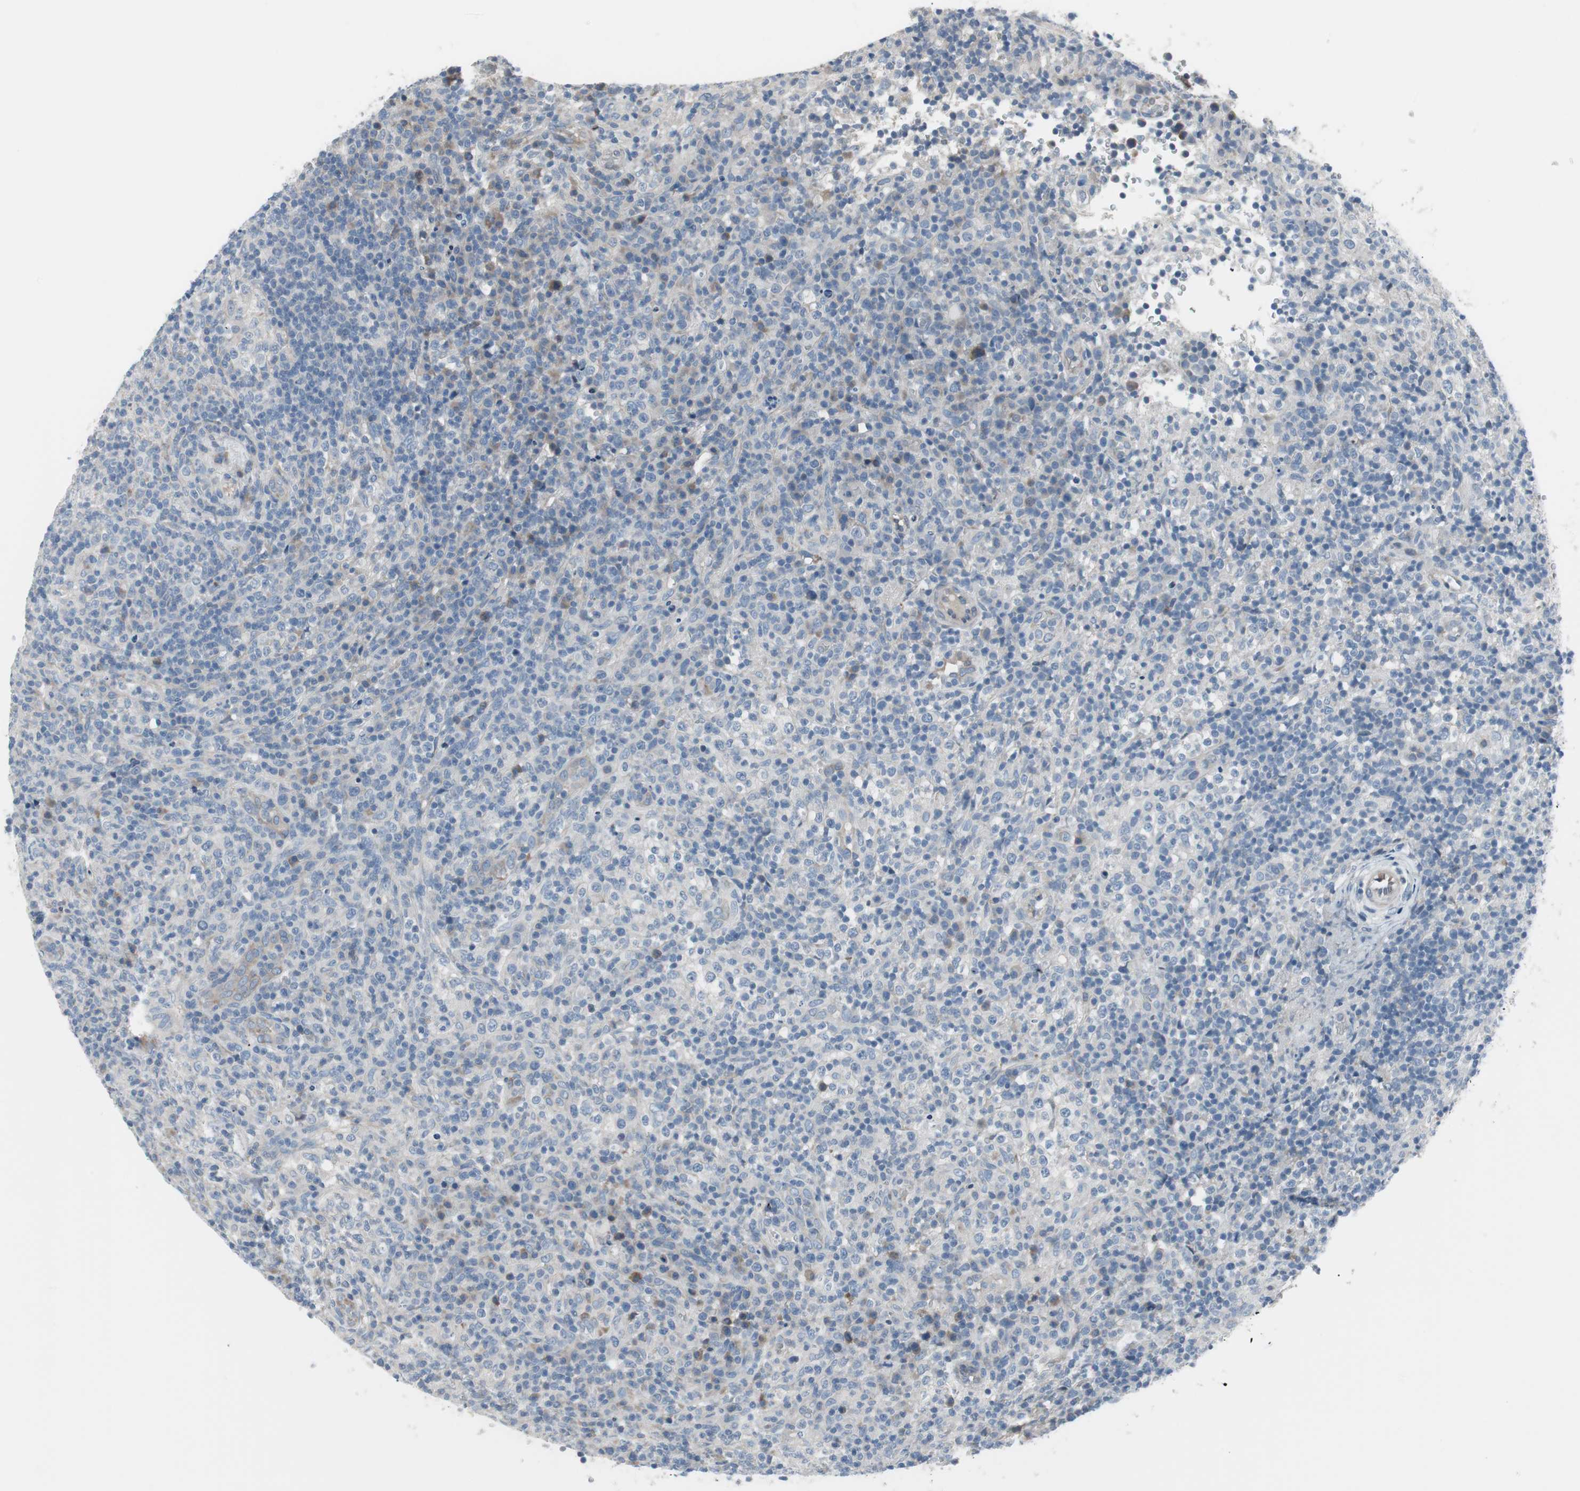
{"staining": {"intensity": "negative", "quantity": "none", "location": "none"}, "tissue": "lymphoma", "cell_type": "Tumor cells", "image_type": "cancer", "snomed": [{"axis": "morphology", "description": "Malignant lymphoma, non-Hodgkin's type, High grade"}, {"axis": "topography", "description": "Lymph node"}], "caption": "This is an IHC photomicrograph of human malignant lymphoma, non-Hodgkin's type (high-grade). There is no expression in tumor cells.", "gene": "PIGR", "patient": {"sex": "female", "age": 76}}